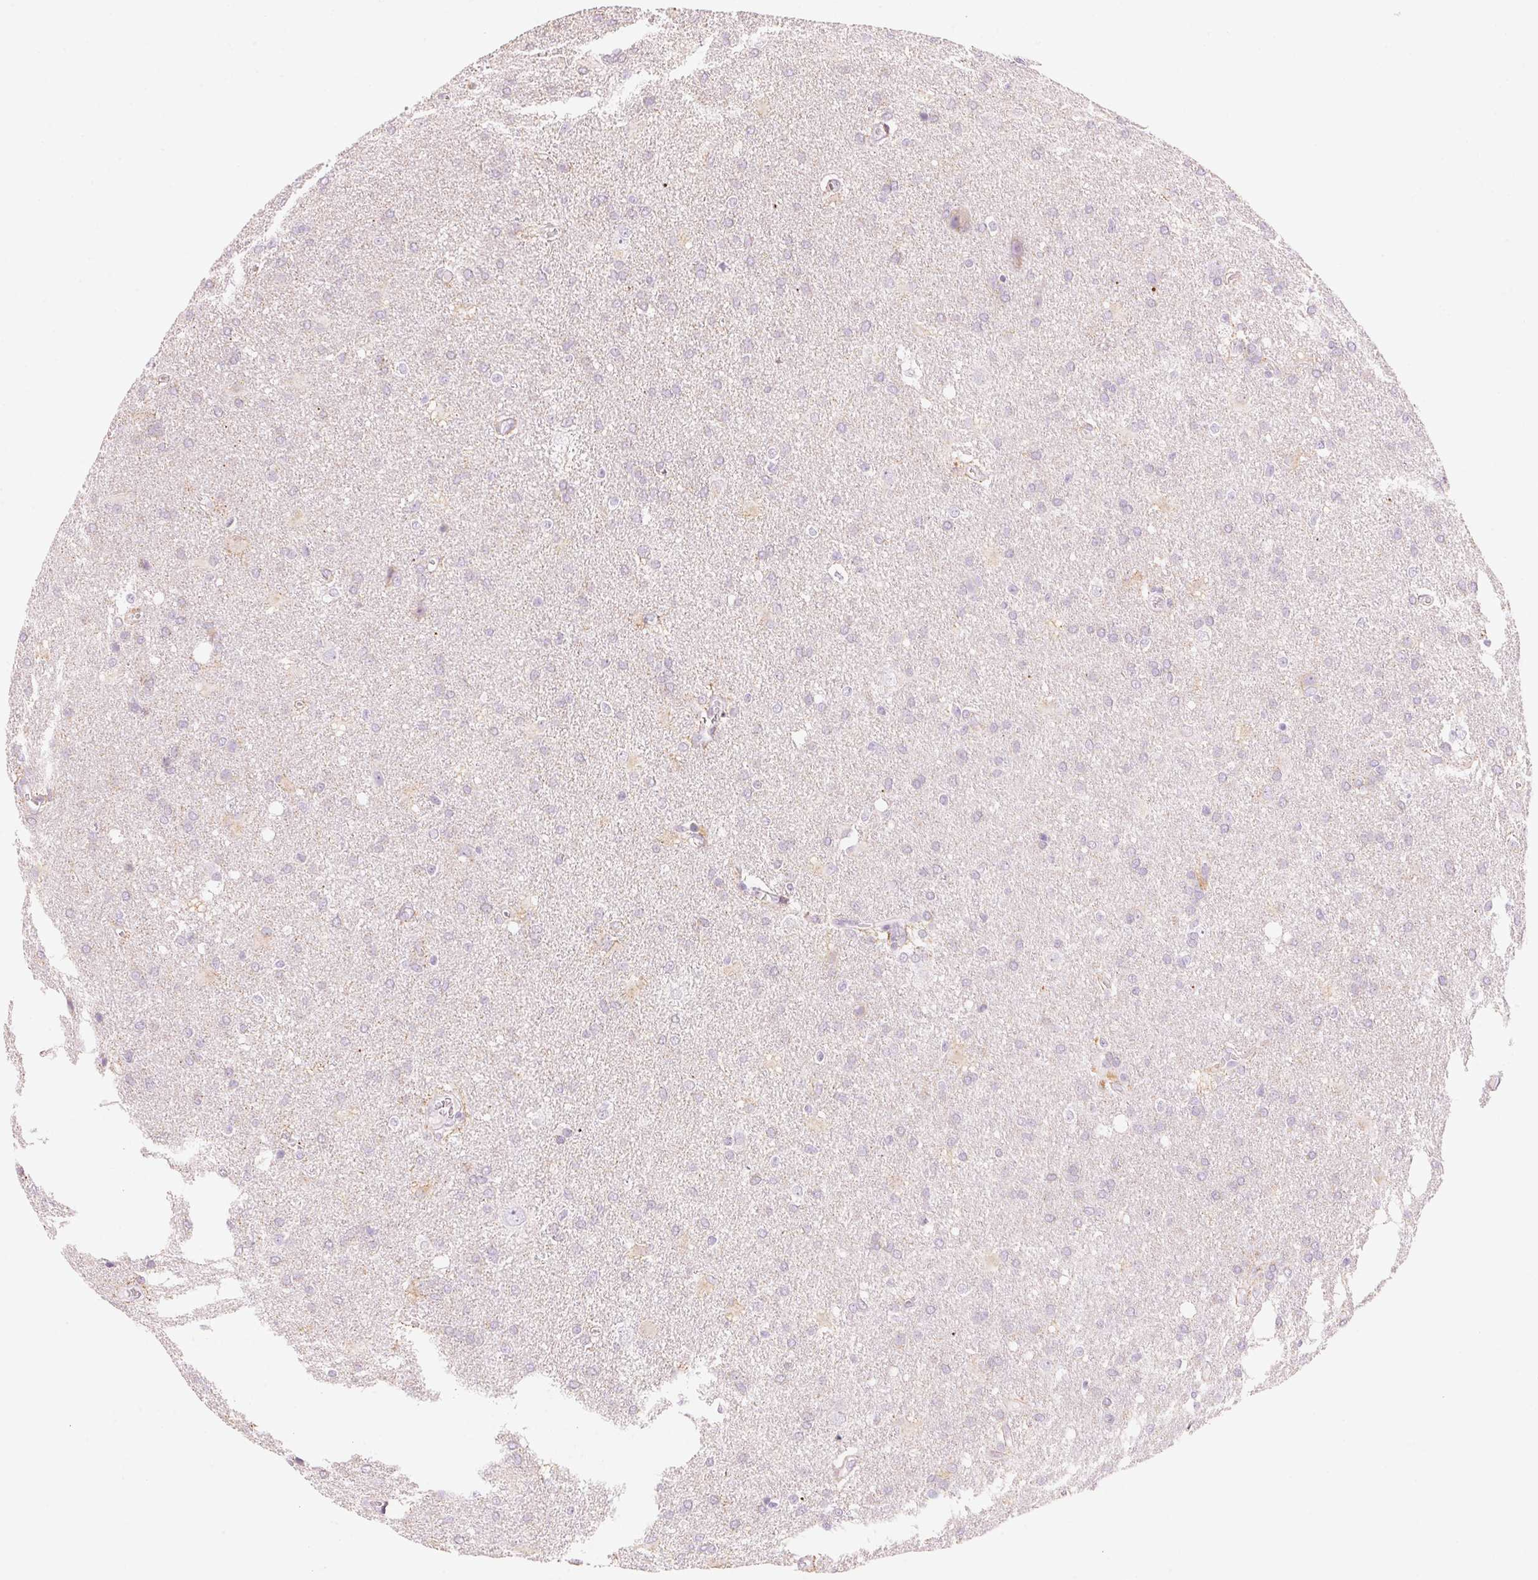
{"staining": {"intensity": "negative", "quantity": "none", "location": "none"}, "tissue": "glioma", "cell_type": "Tumor cells", "image_type": "cancer", "snomed": [{"axis": "morphology", "description": "Glioma, malignant, Low grade"}, {"axis": "topography", "description": "Brain"}], "caption": "This is an IHC photomicrograph of human glioma. There is no expression in tumor cells.", "gene": "HOXB13", "patient": {"sex": "male", "age": 66}}